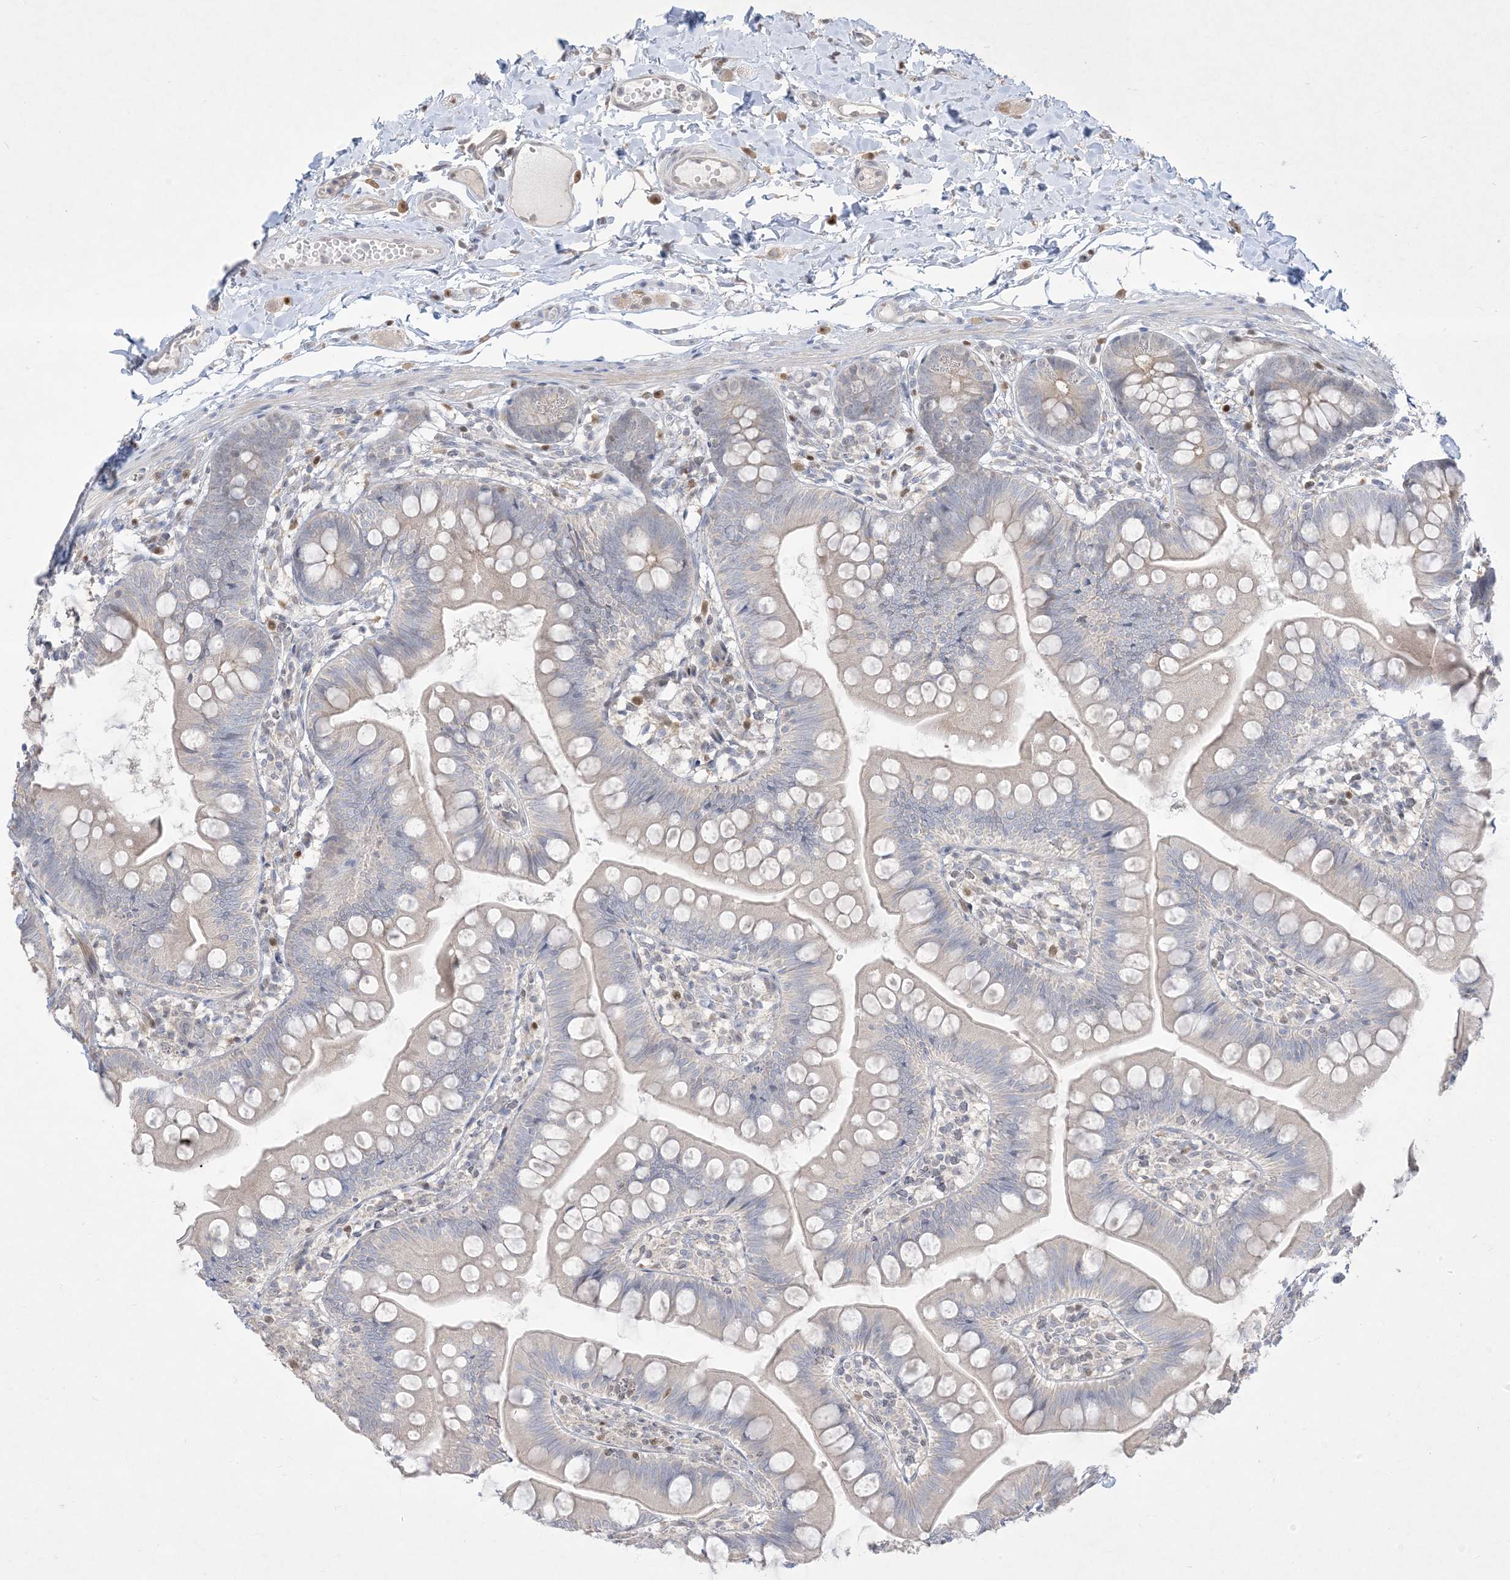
{"staining": {"intensity": "weak", "quantity": "<25%", "location": "cytoplasmic/membranous"}, "tissue": "small intestine", "cell_type": "Glandular cells", "image_type": "normal", "snomed": [{"axis": "morphology", "description": "Normal tissue, NOS"}, {"axis": "topography", "description": "Small intestine"}], "caption": "Protein analysis of benign small intestine exhibits no significant expression in glandular cells. (IHC, brightfield microscopy, high magnification).", "gene": "BHLHE40", "patient": {"sex": "male", "age": 7}}